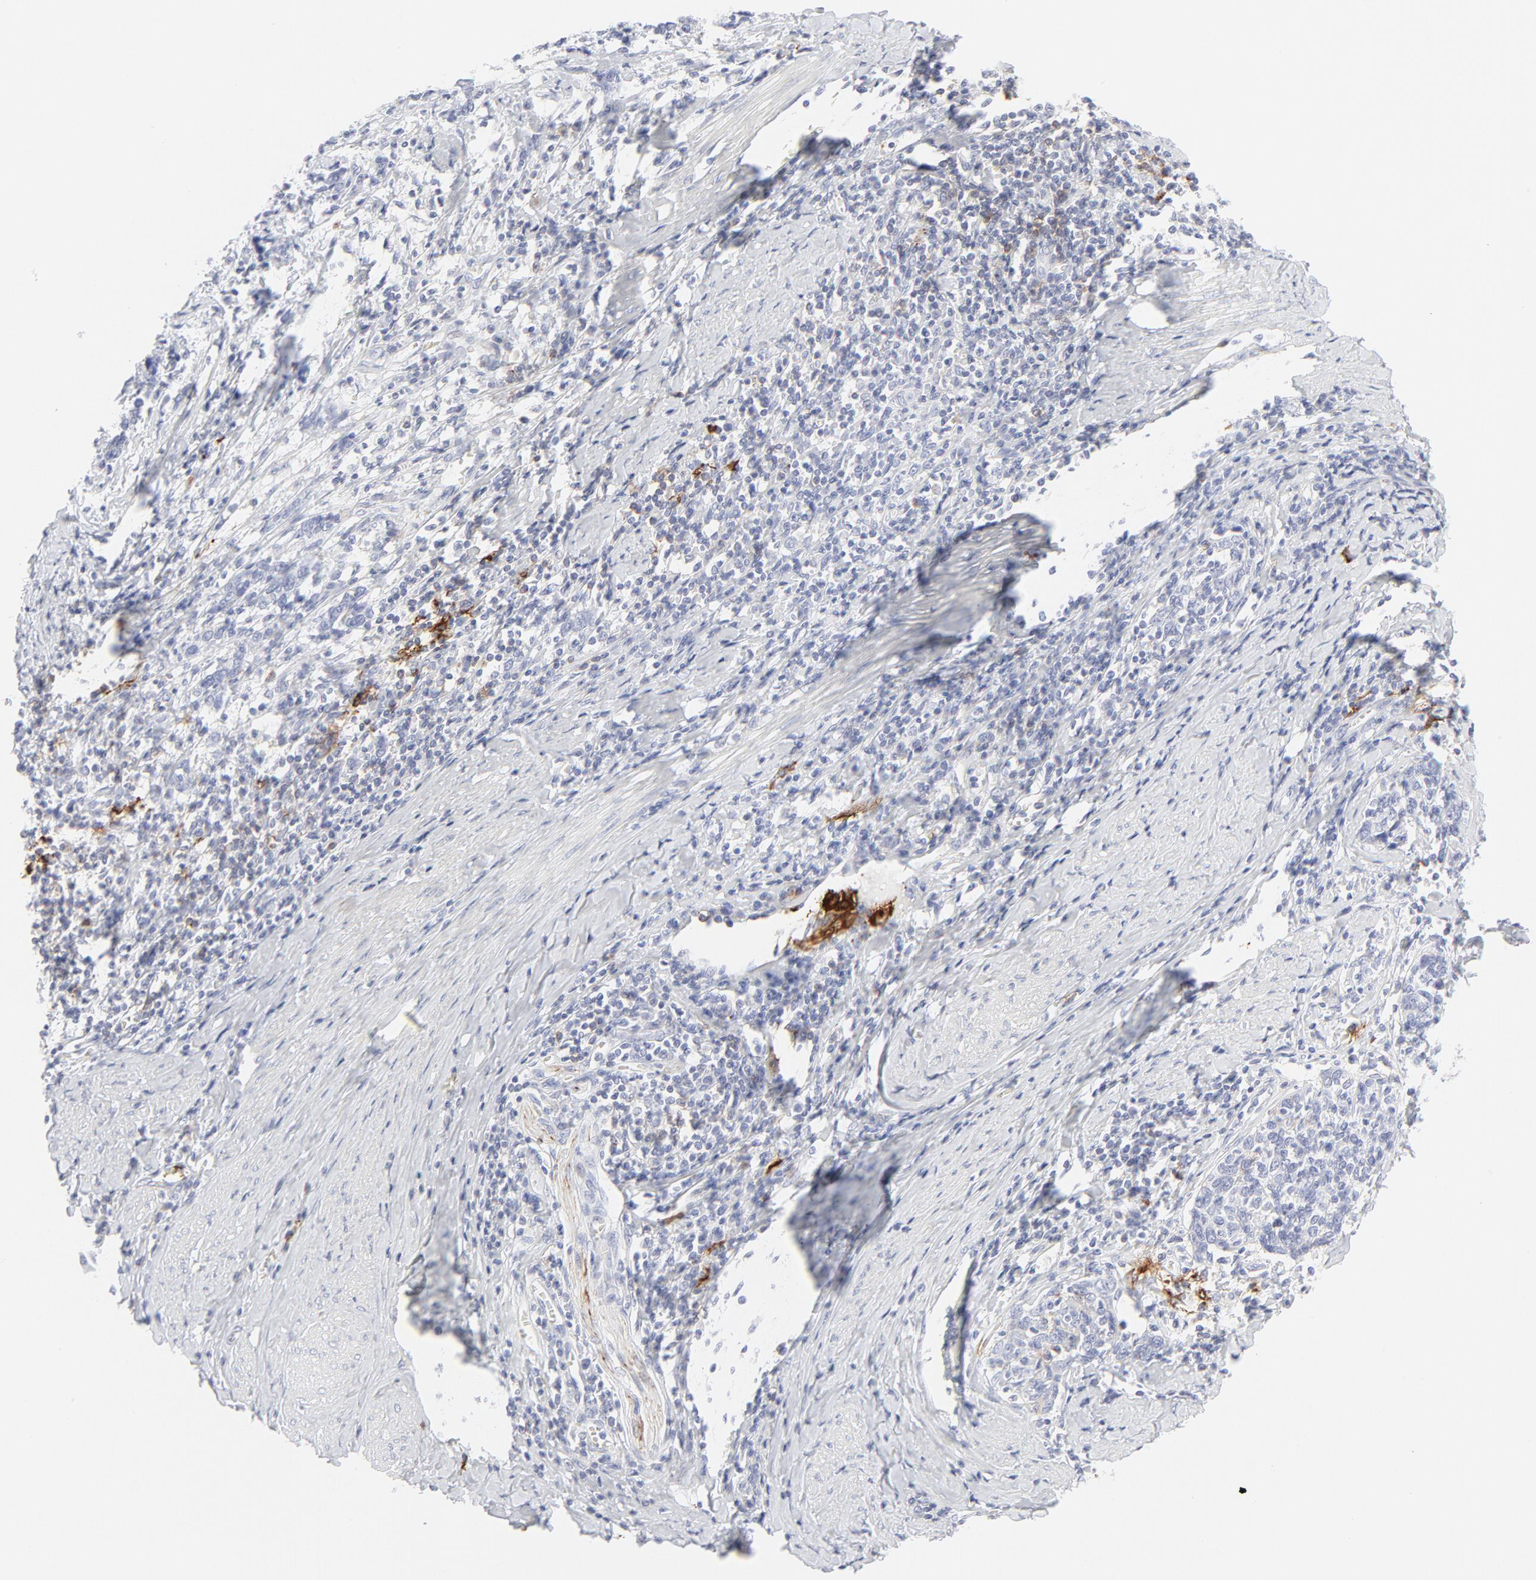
{"staining": {"intensity": "negative", "quantity": "none", "location": "none"}, "tissue": "cervical cancer", "cell_type": "Tumor cells", "image_type": "cancer", "snomed": [{"axis": "morphology", "description": "Squamous cell carcinoma, NOS"}, {"axis": "topography", "description": "Cervix"}], "caption": "A histopathology image of human squamous cell carcinoma (cervical) is negative for staining in tumor cells.", "gene": "CCR7", "patient": {"sex": "female", "age": 41}}